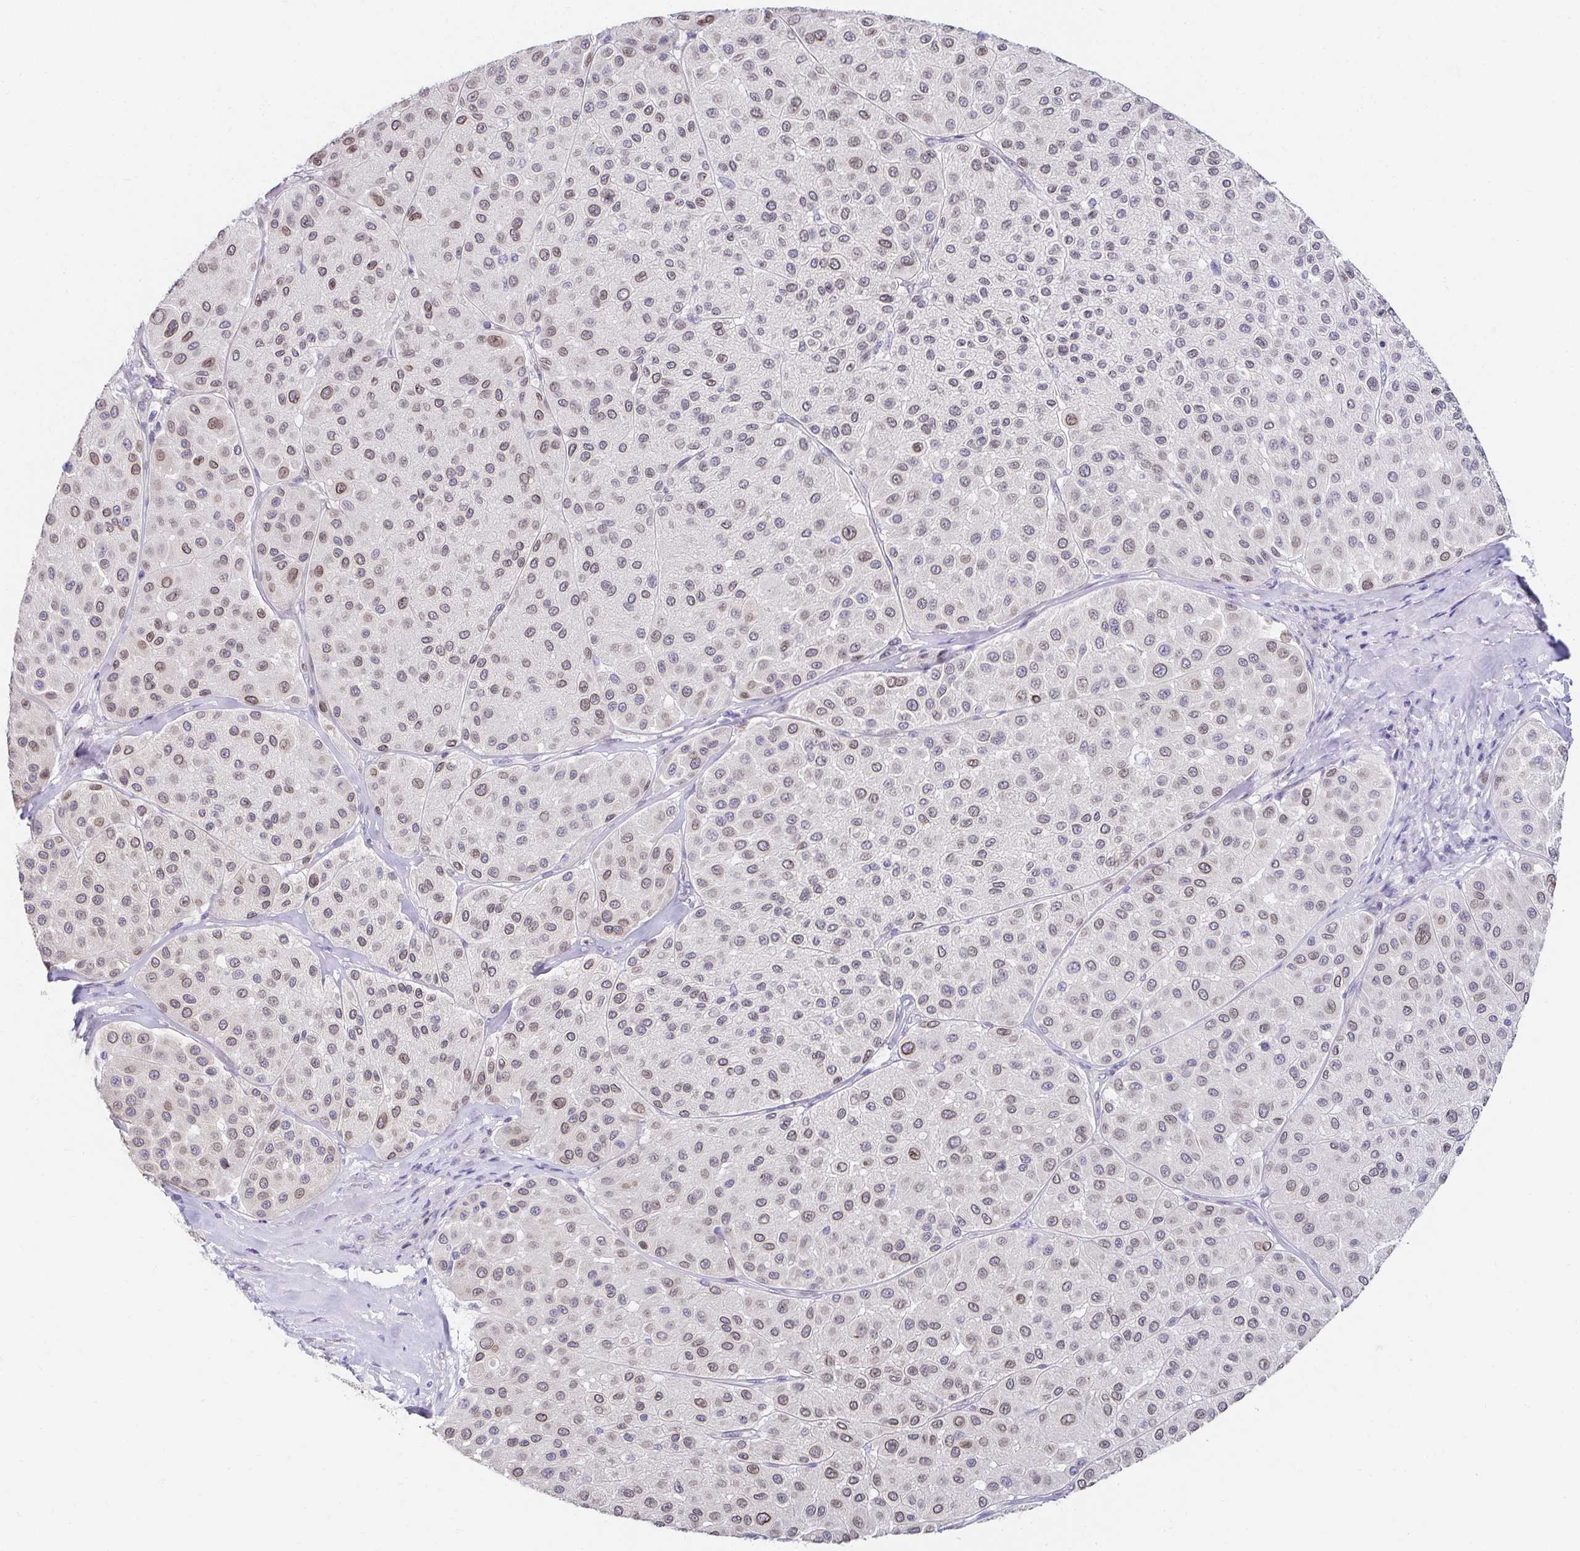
{"staining": {"intensity": "moderate", "quantity": "25%-75%", "location": "cytoplasmic/membranous,nuclear"}, "tissue": "melanoma", "cell_type": "Tumor cells", "image_type": "cancer", "snomed": [{"axis": "morphology", "description": "Malignant melanoma, Metastatic site"}, {"axis": "topography", "description": "Smooth muscle"}], "caption": "About 25%-75% of tumor cells in melanoma show moderate cytoplasmic/membranous and nuclear protein staining as visualized by brown immunohistochemical staining.", "gene": "AKAP14", "patient": {"sex": "male", "age": 41}}